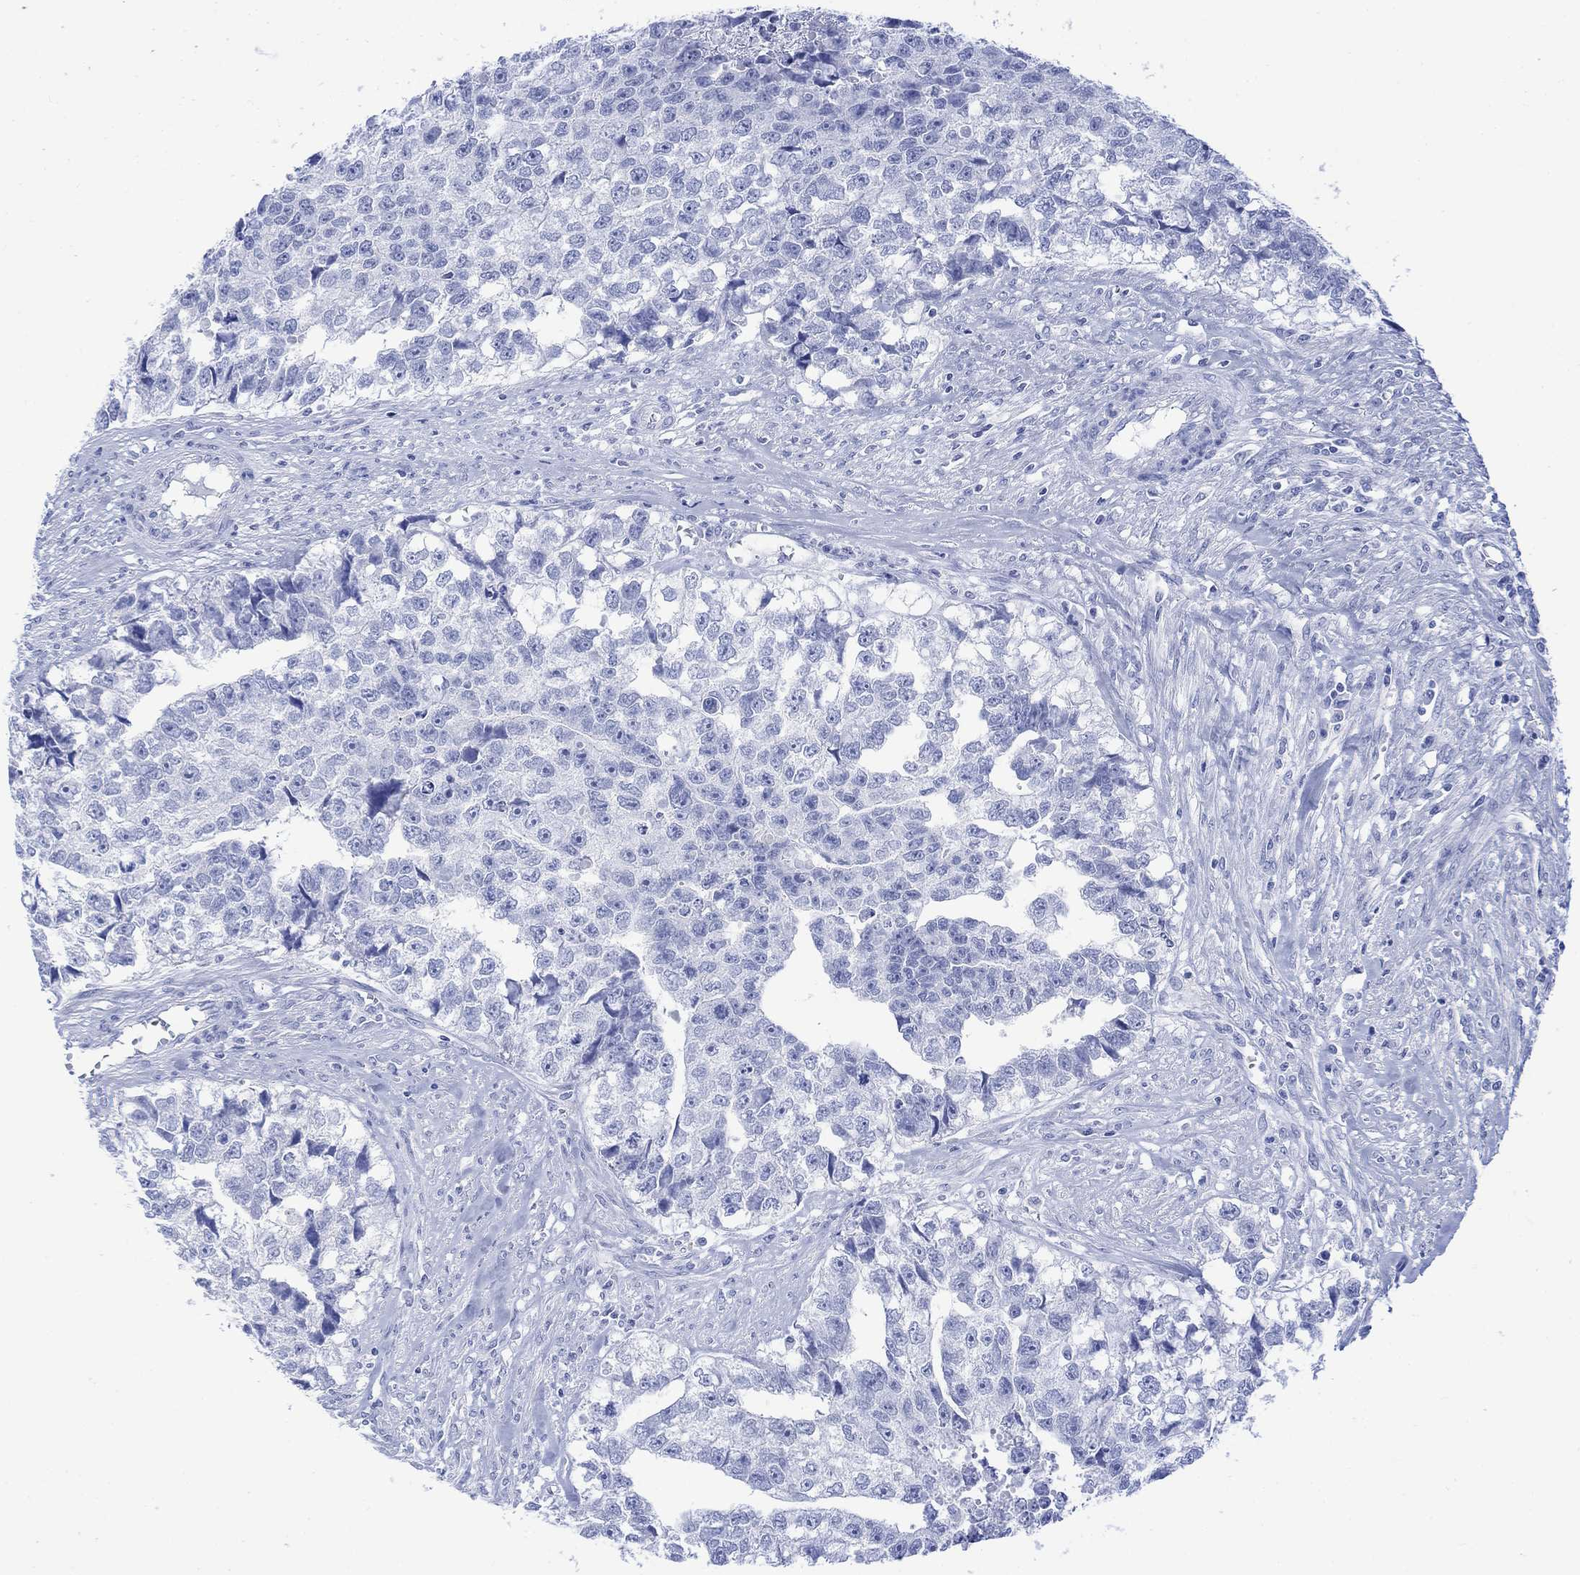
{"staining": {"intensity": "negative", "quantity": "none", "location": "none"}, "tissue": "testis cancer", "cell_type": "Tumor cells", "image_type": "cancer", "snomed": [{"axis": "morphology", "description": "Carcinoma, Embryonal, NOS"}, {"axis": "morphology", "description": "Teratoma, malignant, NOS"}, {"axis": "topography", "description": "Testis"}], "caption": "There is no significant positivity in tumor cells of malignant teratoma (testis).", "gene": "CELF4", "patient": {"sex": "male", "age": 44}}